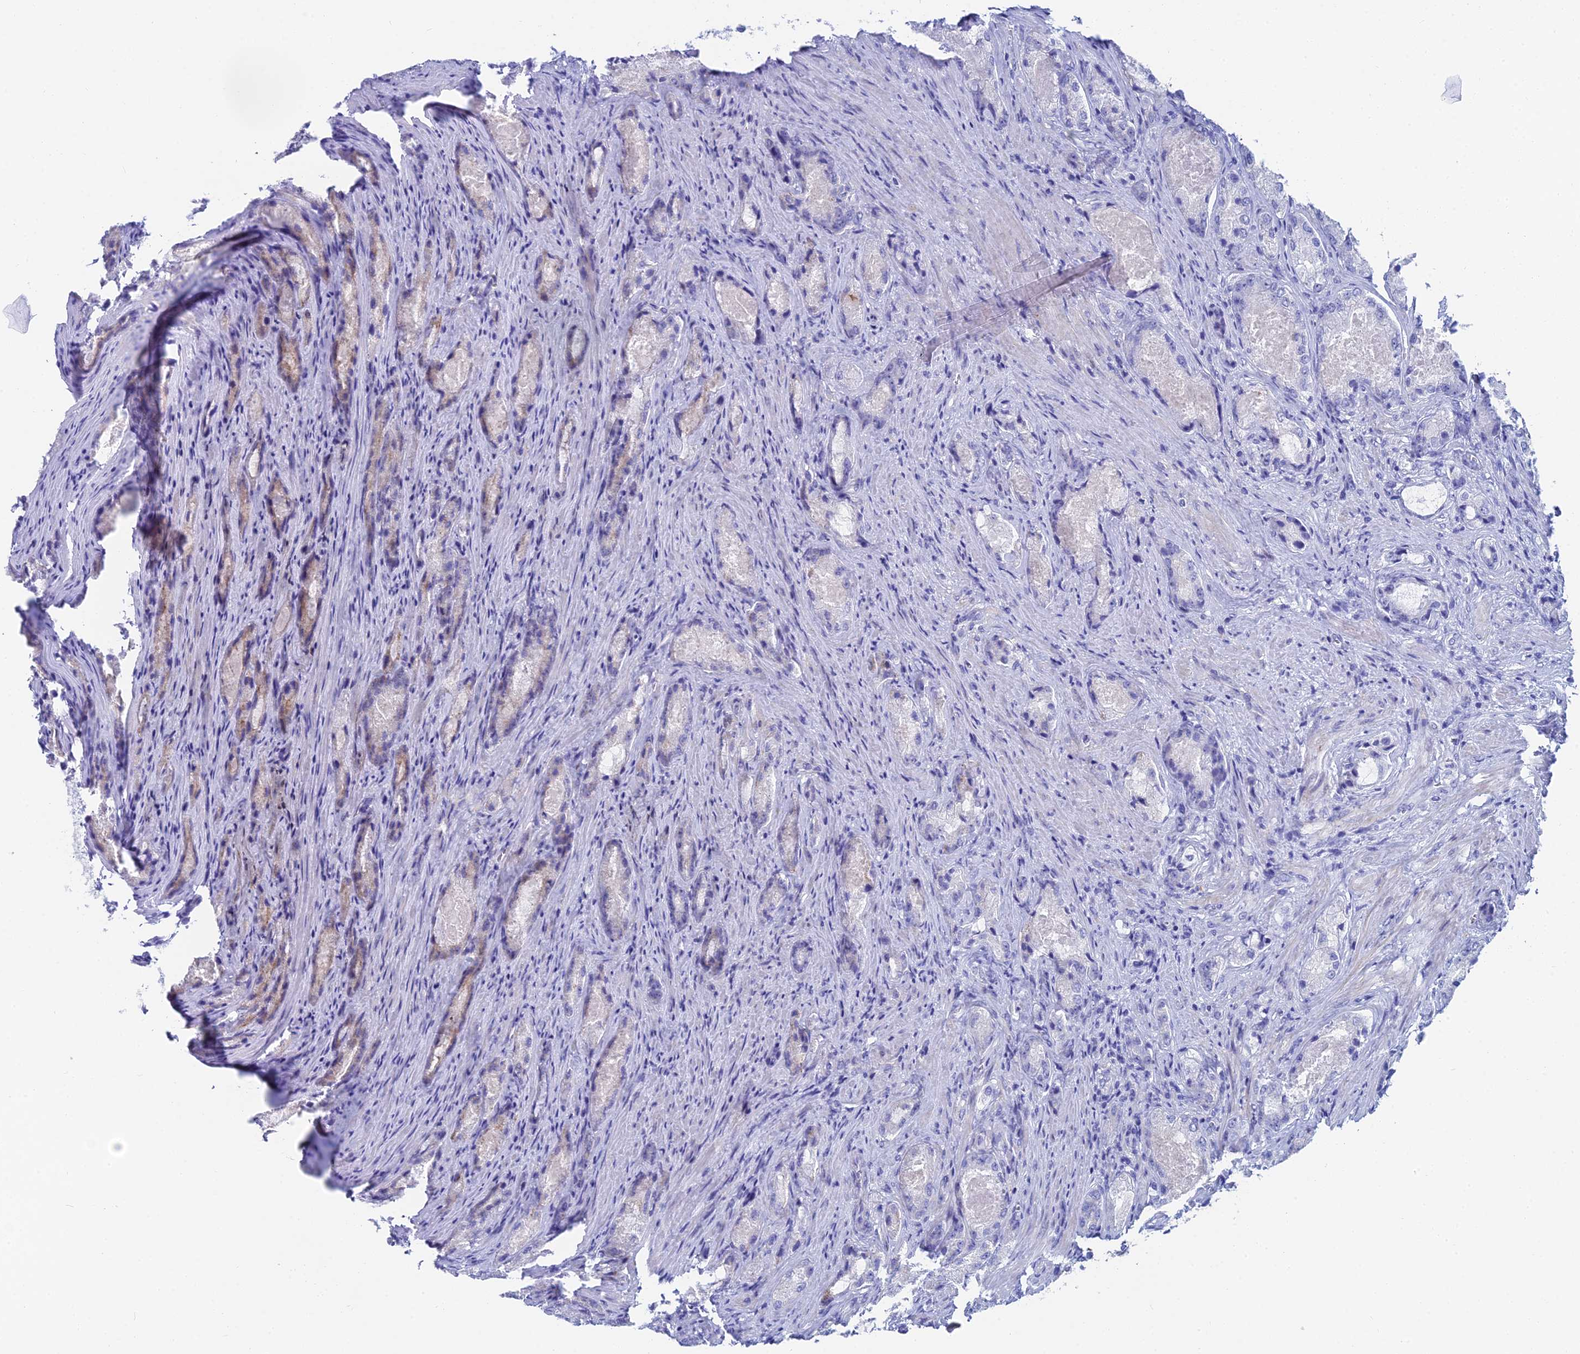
{"staining": {"intensity": "negative", "quantity": "none", "location": "none"}, "tissue": "prostate cancer", "cell_type": "Tumor cells", "image_type": "cancer", "snomed": [{"axis": "morphology", "description": "Adenocarcinoma, Low grade"}, {"axis": "topography", "description": "Prostate"}], "caption": "High magnification brightfield microscopy of prostate cancer (low-grade adenocarcinoma) stained with DAB (brown) and counterstained with hematoxylin (blue): tumor cells show no significant positivity.", "gene": "HSPA1L", "patient": {"sex": "male", "age": 68}}